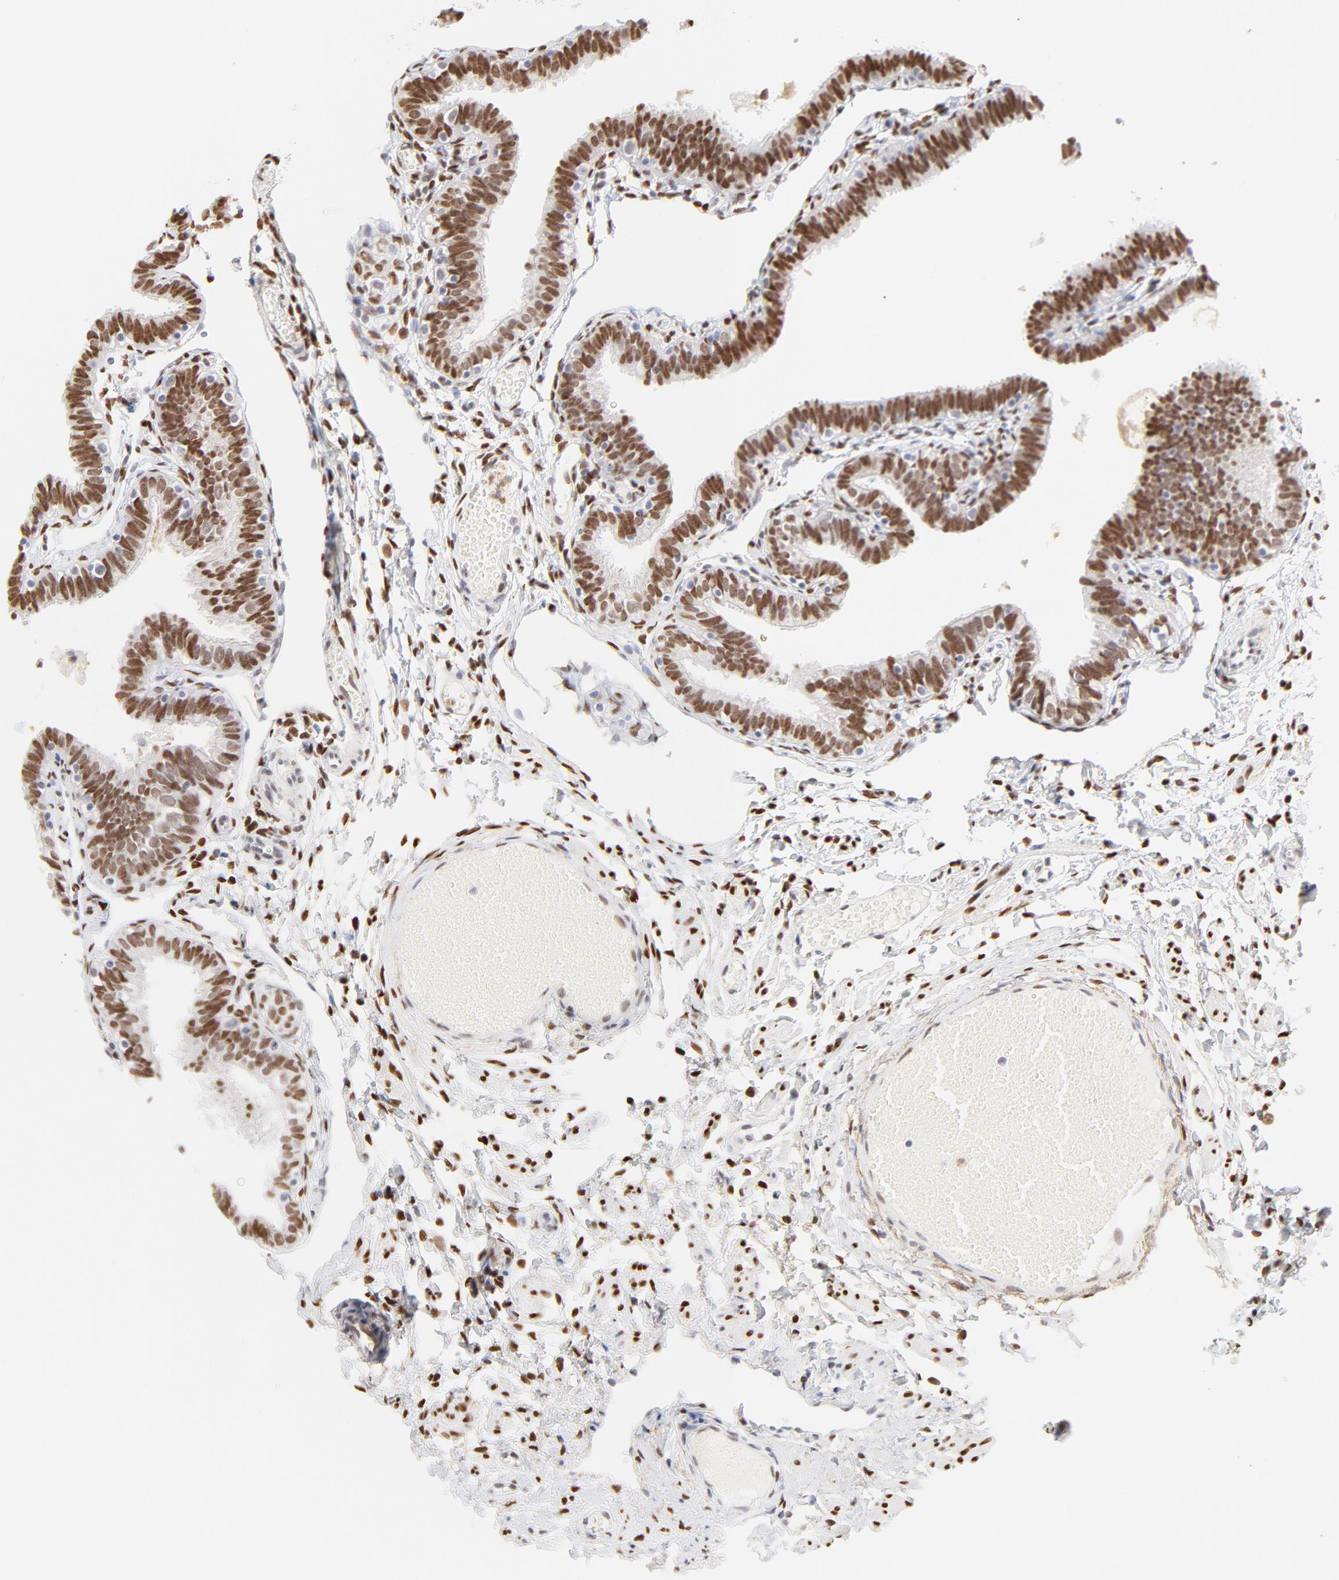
{"staining": {"intensity": "strong", "quantity": ">75%", "location": "nuclear"}, "tissue": "fallopian tube", "cell_type": "Glandular cells", "image_type": "normal", "snomed": [{"axis": "morphology", "description": "Normal tissue, NOS"}, {"axis": "topography", "description": "Fallopian tube"}], "caption": "Immunohistochemistry of unremarkable human fallopian tube shows high levels of strong nuclear positivity in about >75% of glandular cells.", "gene": "PBX1", "patient": {"sex": "female", "age": 46}}